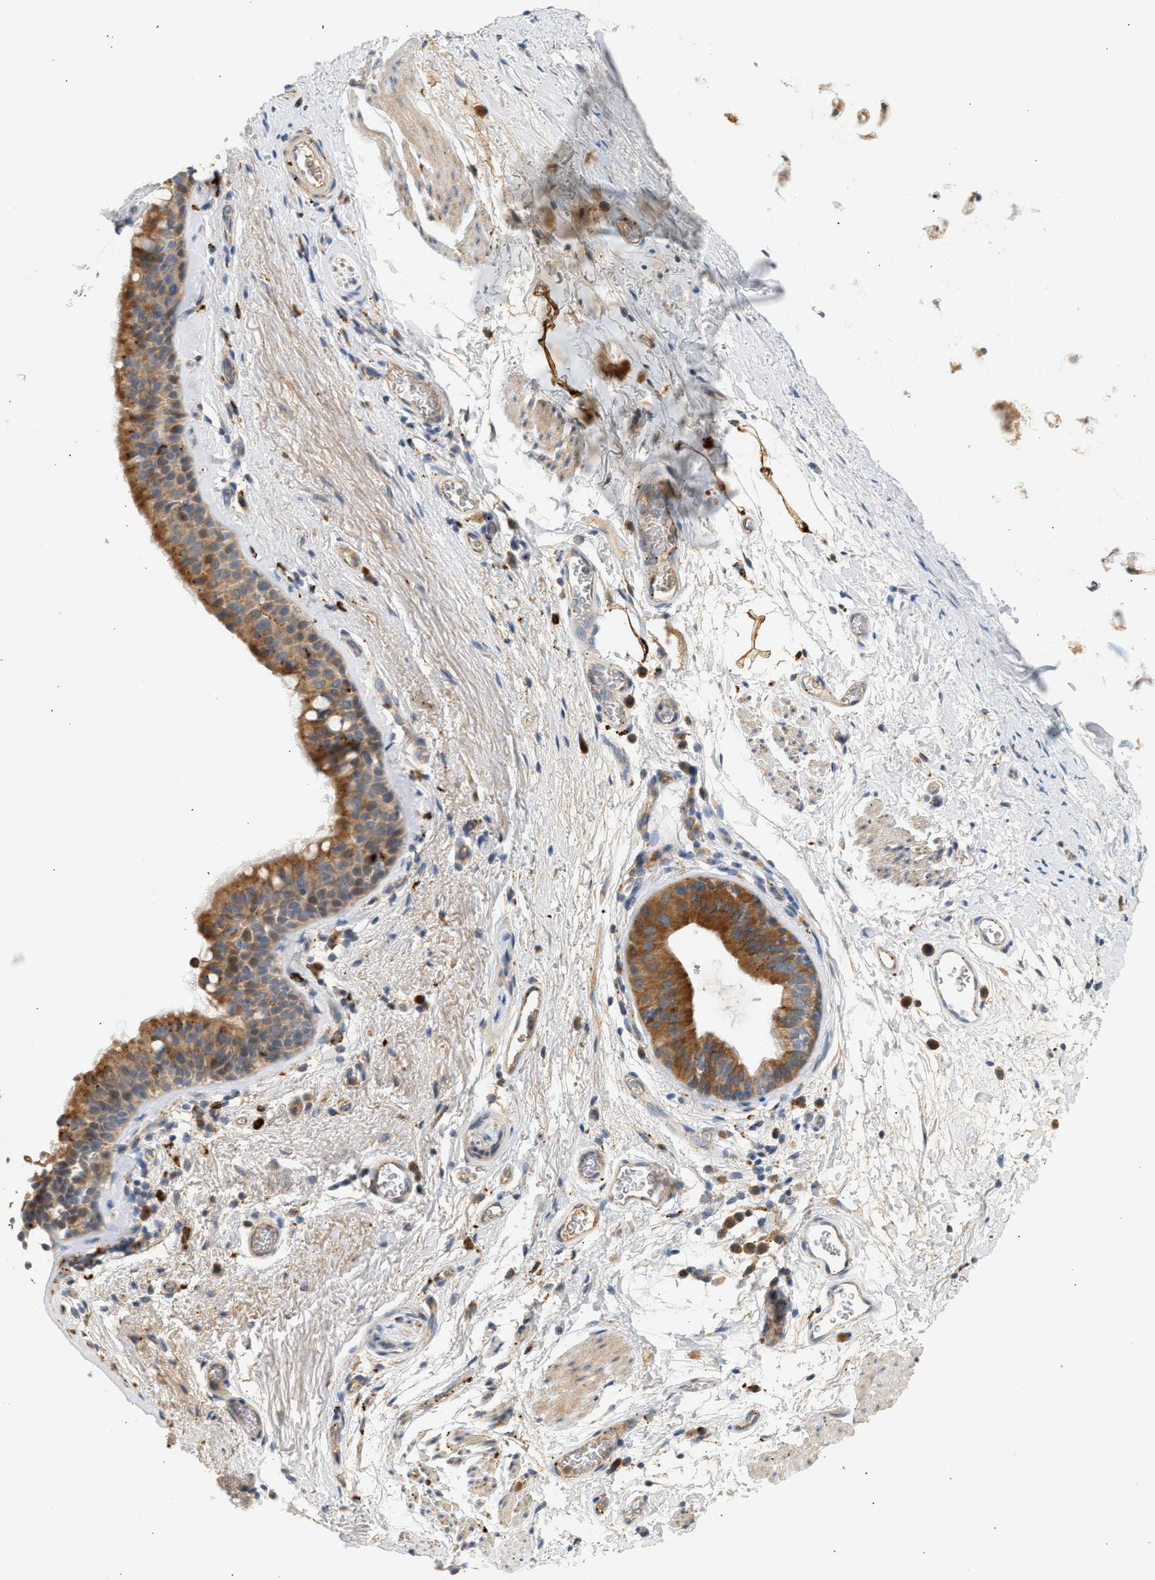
{"staining": {"intensity": "moderate", "quantity": ">75%", "location": "cytoplasmic/membranous"}, "tissue": "bronchus", "cell_type": "Respiratory epithelial cells", "image_type": "normal", "snomed": [{"axis": "morphology", "description": "Normal tissue, NOS"}, {"axis": "topography", "description": "Cartilage tissue"}, {"axis": "topography", "description": "Bronchus"}], "caption": "Immunohistochemistry (IHC) of normal bronchus reveals medium levels of moderate cytoplasmic/membranous staining in approximately >75% of respiratory epithelial cells.", "gene": "ENTHD1", "patient": {"sex": "female", "age": 53}}